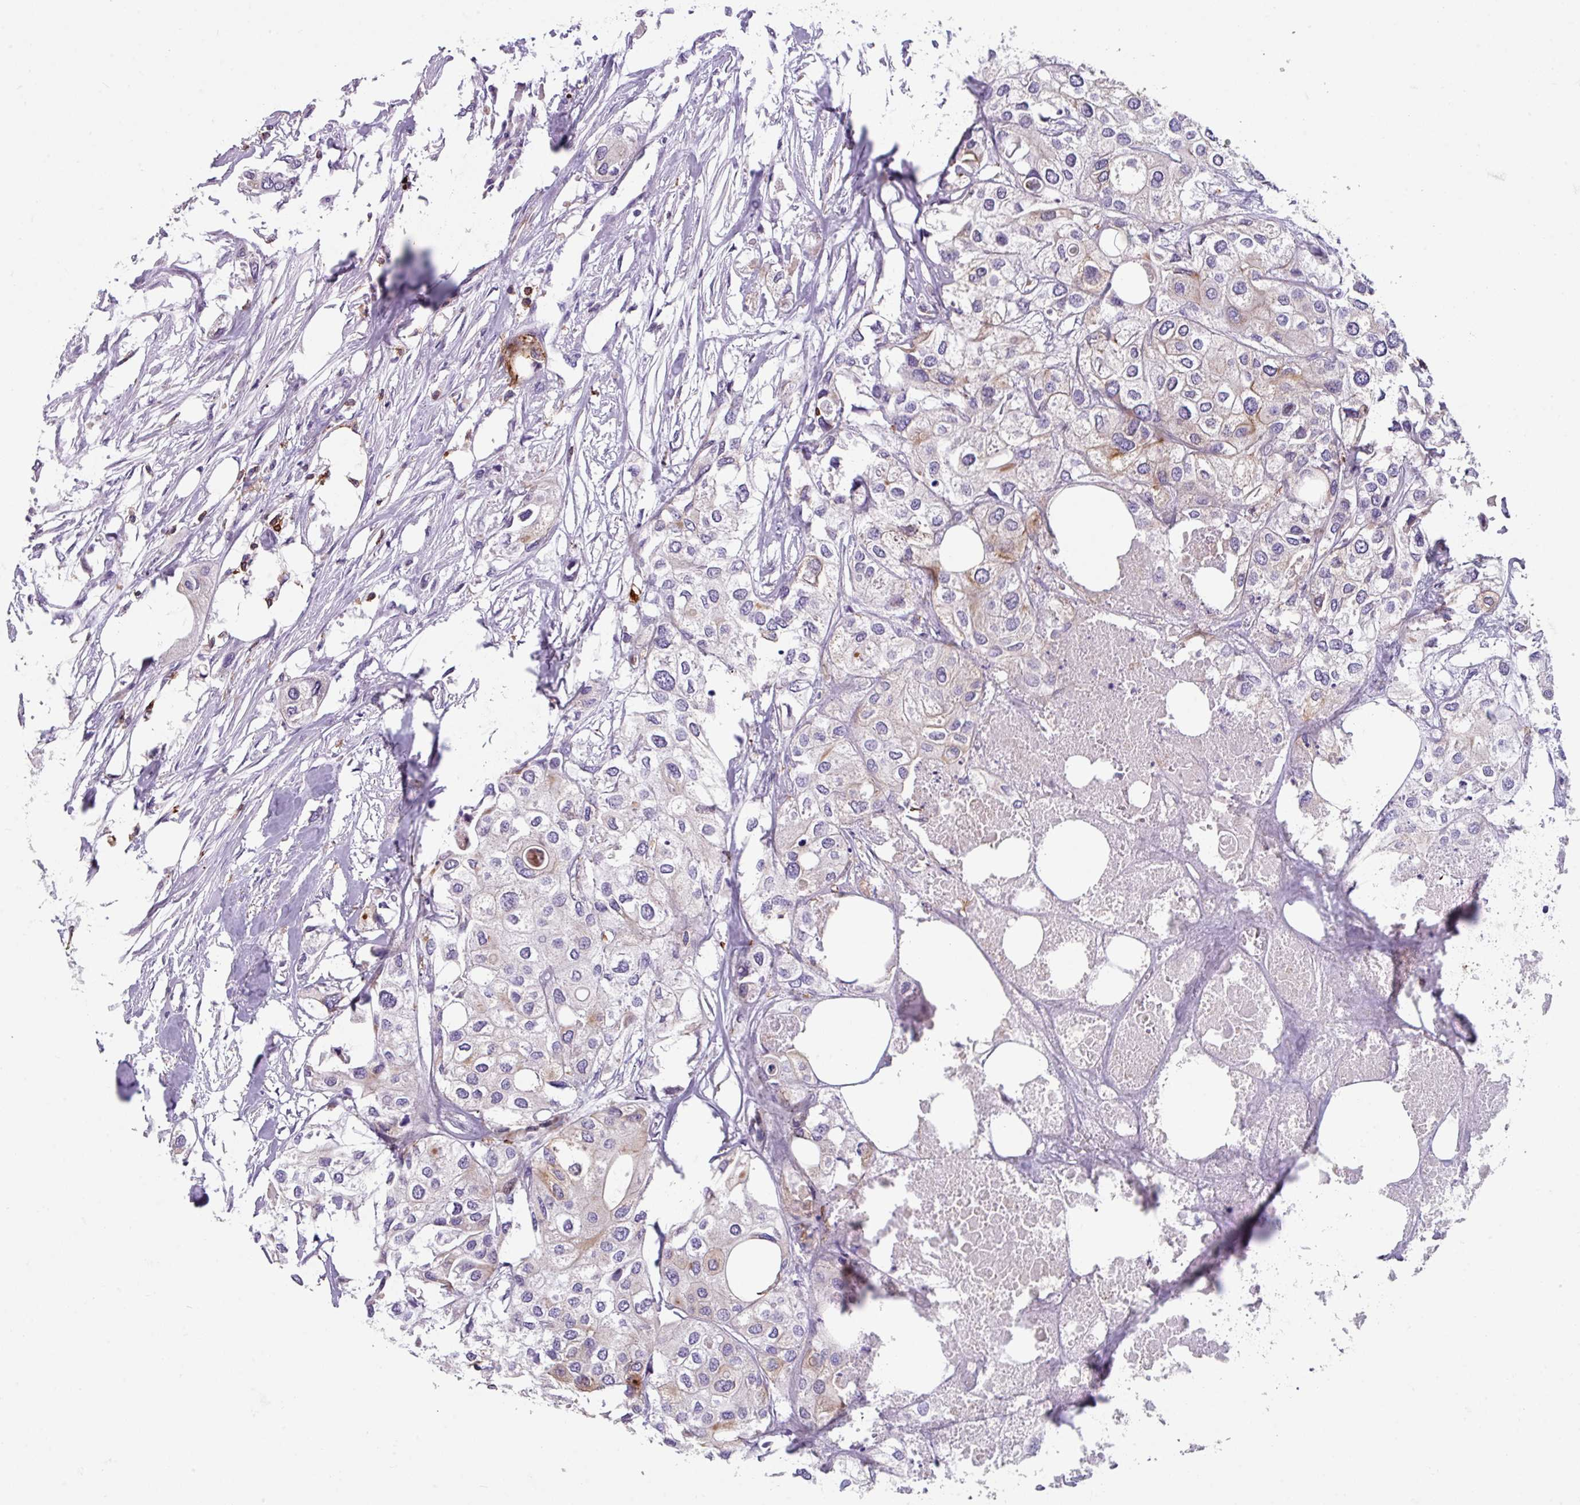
{"staining": {"intensity": "weak", "quantity": "<25%", "location": "cytoplasmic/membranous"}, "tissue": "urothelial cancer", "cell_type": "Tumor cells", "image_type": "cancer", "snomed": [{"axis": "morphology", "description": "Urothelial carcinoma, High grade"}, {"axis": "topography", "description": "Urinary bladder"}], "caption": "Tumor cells are negative for protein expression in human high-grade urothelial carcinoma.", "gene": "NEDD9", "patient": {"sex": "male", "age": 64}}